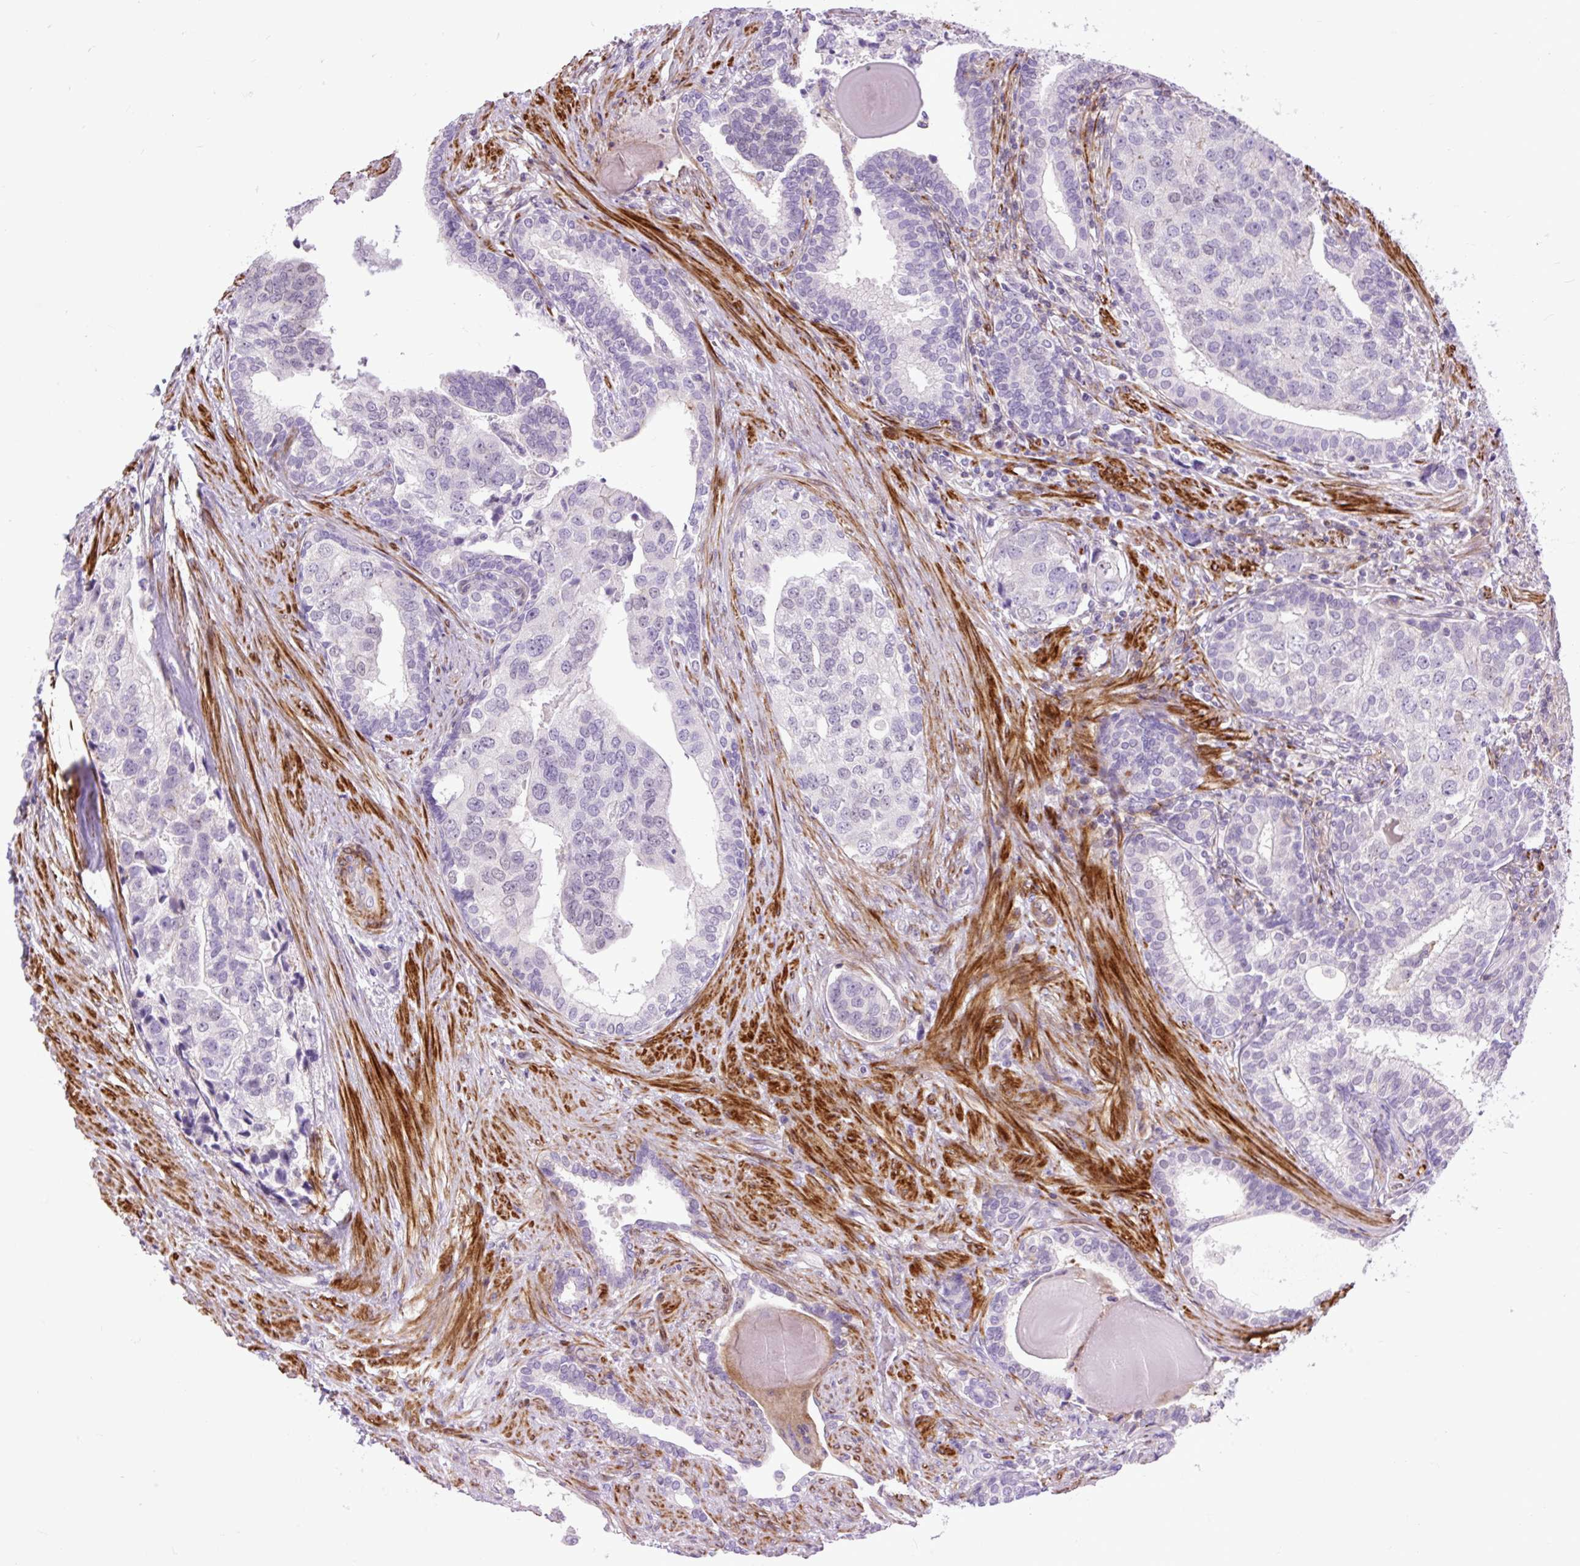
{"staining": {"intensity": "negative", "quantity": "none", "location": "none"}, "tissue": "prostate cancer", "cell_type": "Tumor cells", "image_type": "cancer", "snomed": [{"axis": "morphology", "description": "Adenocarcinoma, High grade"}, {"axis": "topography", "description": "Prostate"}], "caption": "Tumor cells are negative for protein expression in human prostate adenocarcinoma (high-grade).", "gene": "ZNF197", "patient": {"sex": "male", "age": 68}}